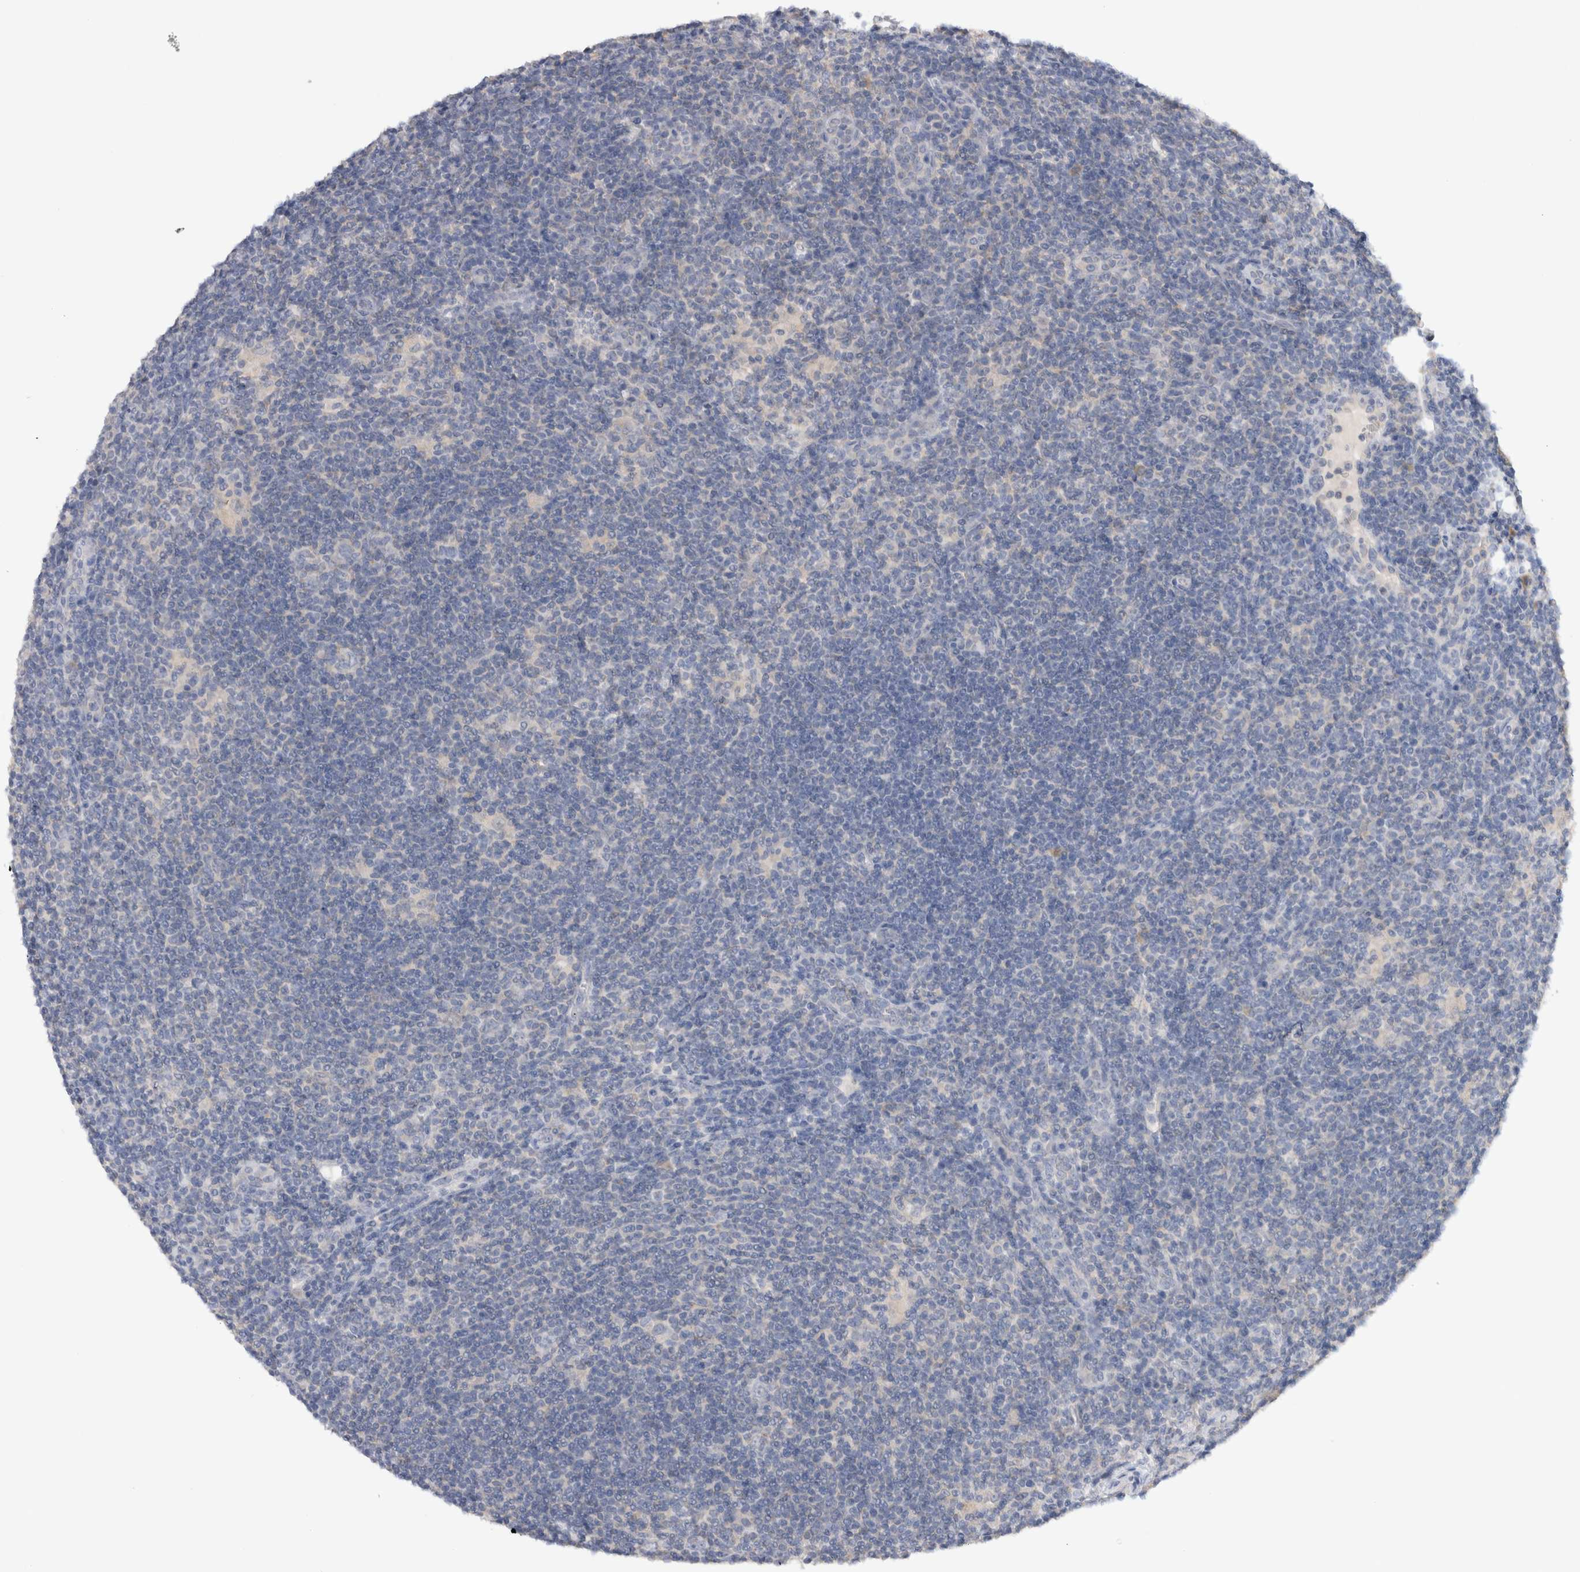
{"staining": {"intensity": "negative", "quantity": "none", "location": "none"}, "tissue": "lymphoma", "cell_type": "Tumor cells", "image_type": "cancer", "snomed": [{"axis": "morphology", "description": "Hodgkin's disease, NOS"}, {"axis": "topography", "description": "Lymph node"}], "caption": "Immunohistochemistry of human lymphoma displays no staining in tumor cells.", "gene": "GAS1", "patient": {"sex": "female", "age": 57}}